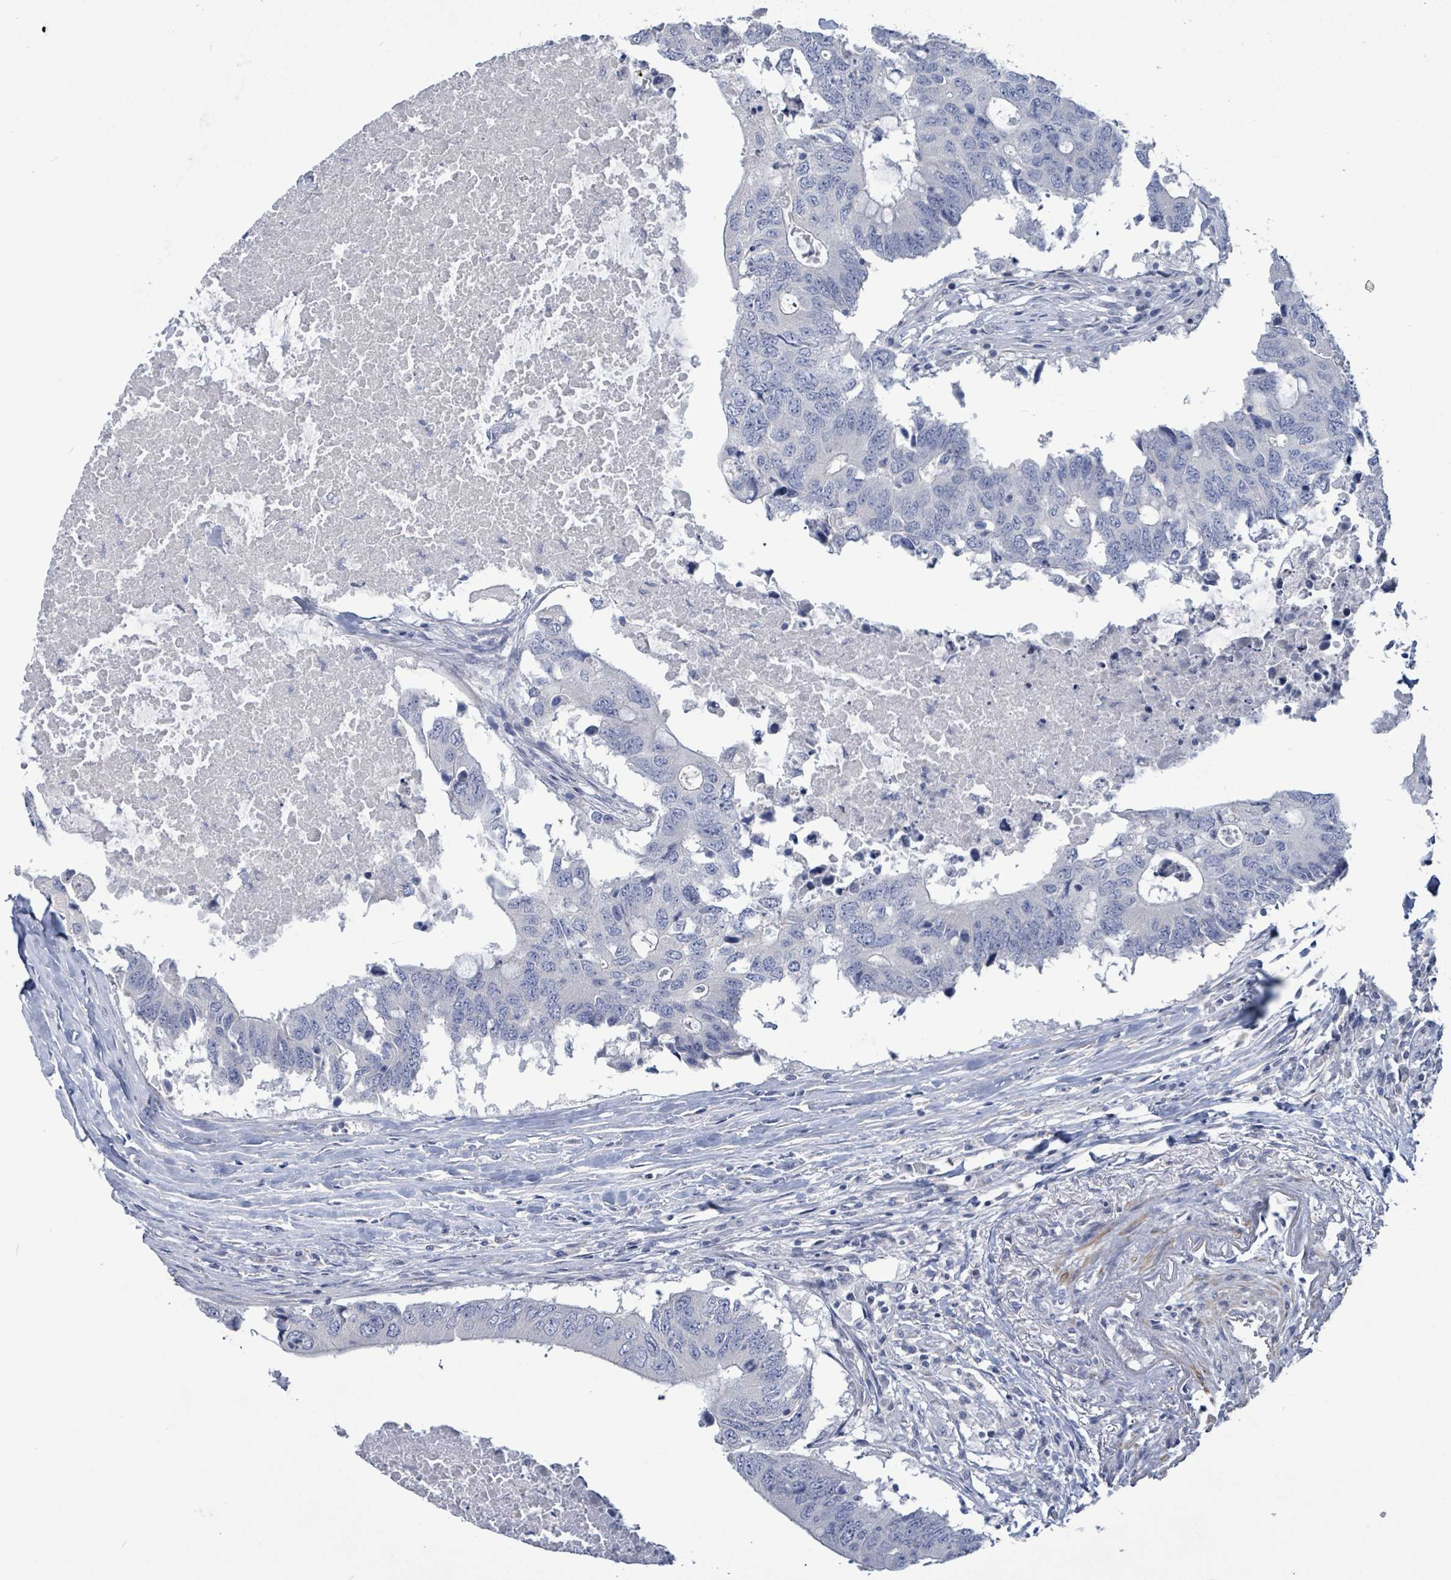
{"staining": {"intensity": "negative", "quantity": "none", "location": "none"}, "tissue": "colorectal cancer", "cell_type": "Tumor cells", "image_type": "cancer", "snomed": [{"axis": "morphology", "description": "Adenocarcinoma, NOS"}, {"axis": "topography", "description": "Colon"}], "caption": "High power microscopy histopathology image of an immunohistochemistry photomicrograph of colorectal cancer (adenocarcinoma), revealing no significant expression in tumor cells.", "gene": "NTN3", "patient": {"sex": "male", "age": 71}}